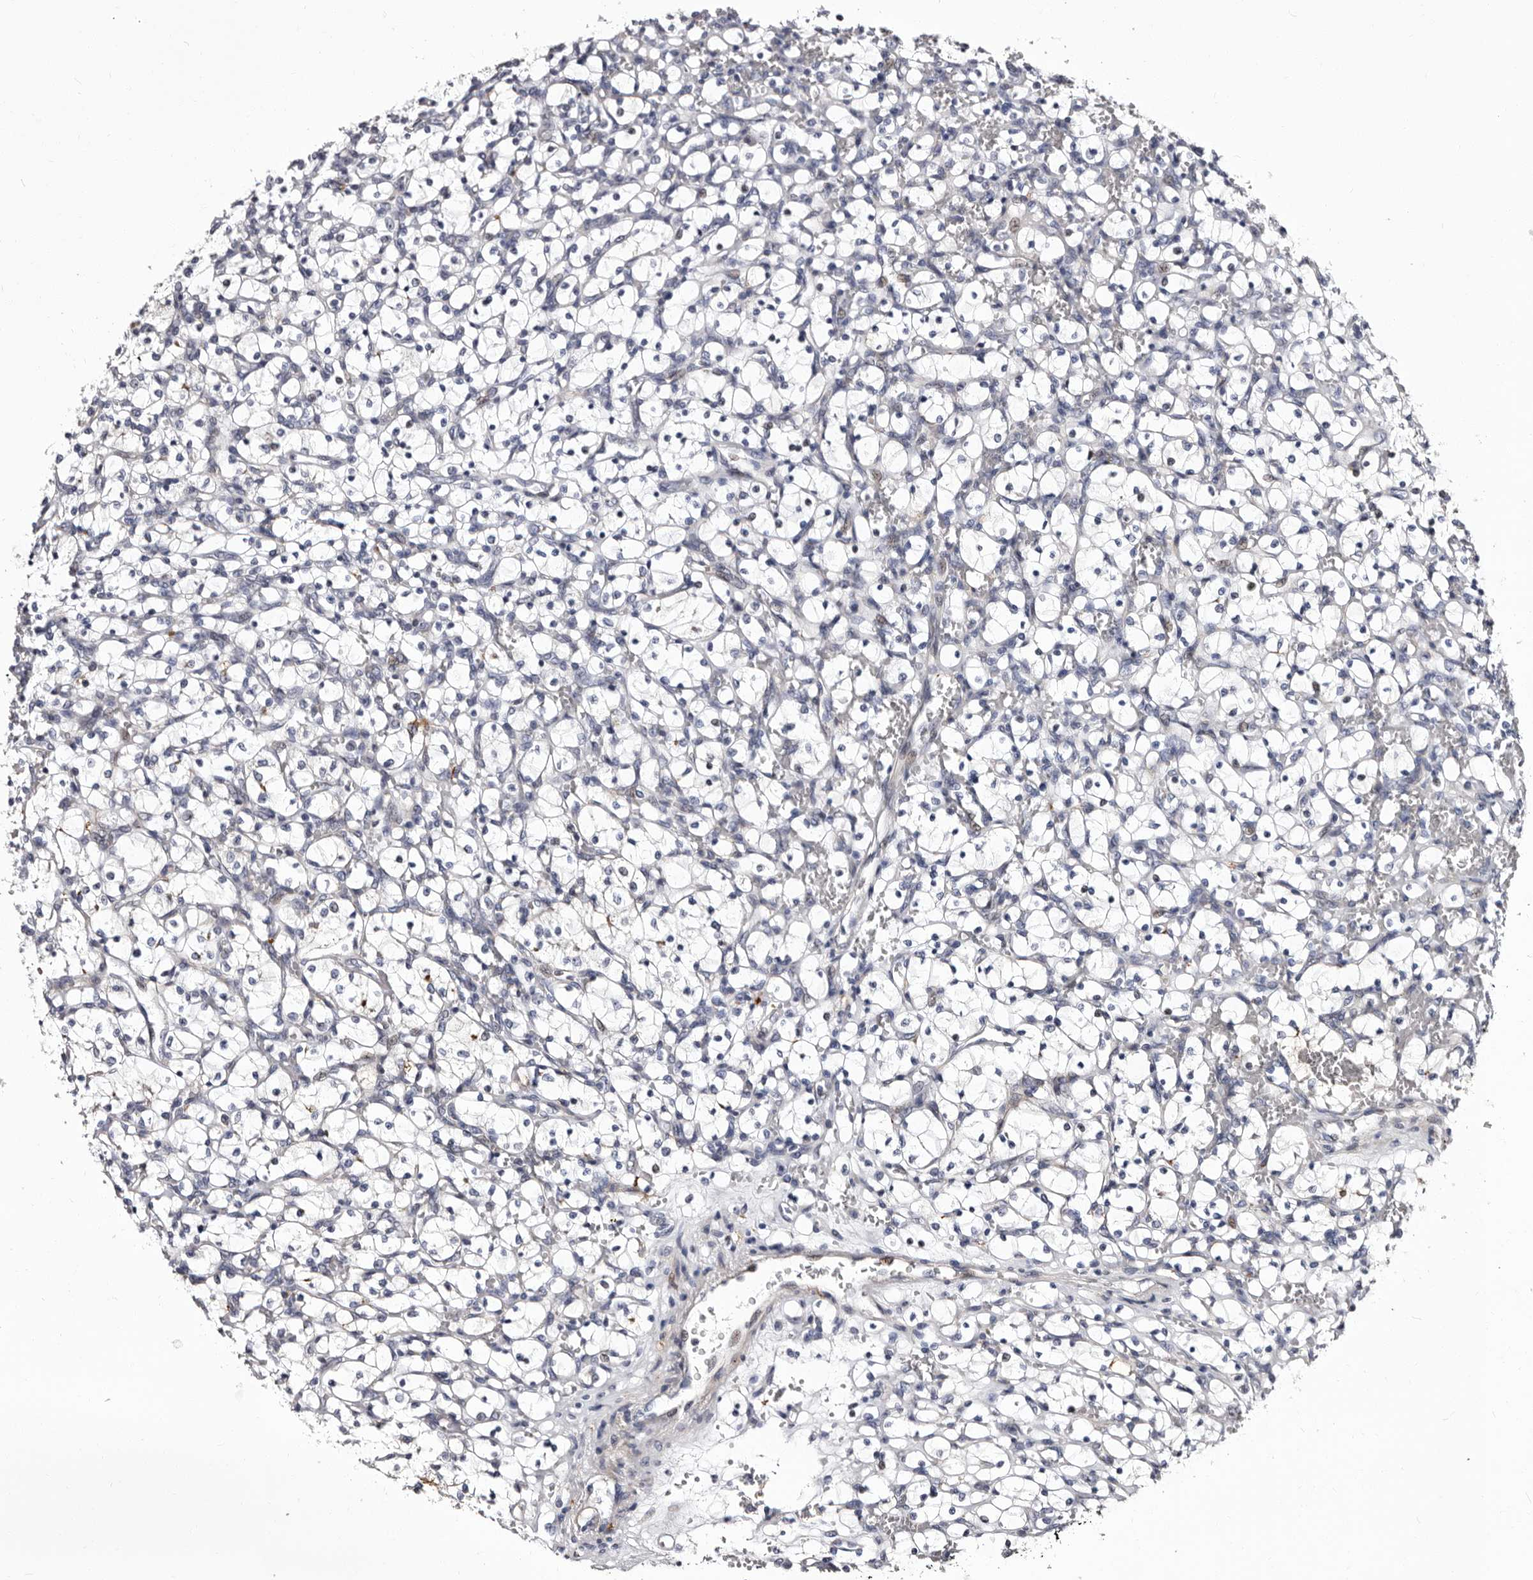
{"staining": {"intensity": "negative", "quantity": "none", "location": "none"}, "tissue": "renal cancer", "cell_type": "Tumor cells", "image_type": "cancer", "snomed": [{"axis": "morphology", "description": "Adenocarcinoma, NOS"}, {"axis": "topography", "description": "Kidney"}], "caption": "DAB (3,3'-diaminobenzidine) immunohistochemical staining of renal cancer (adenocarcinoma) reveals no significant staining in tumor cells.", "gene": "AUNIP", "patient": {"sex": "female", "age": 69}}